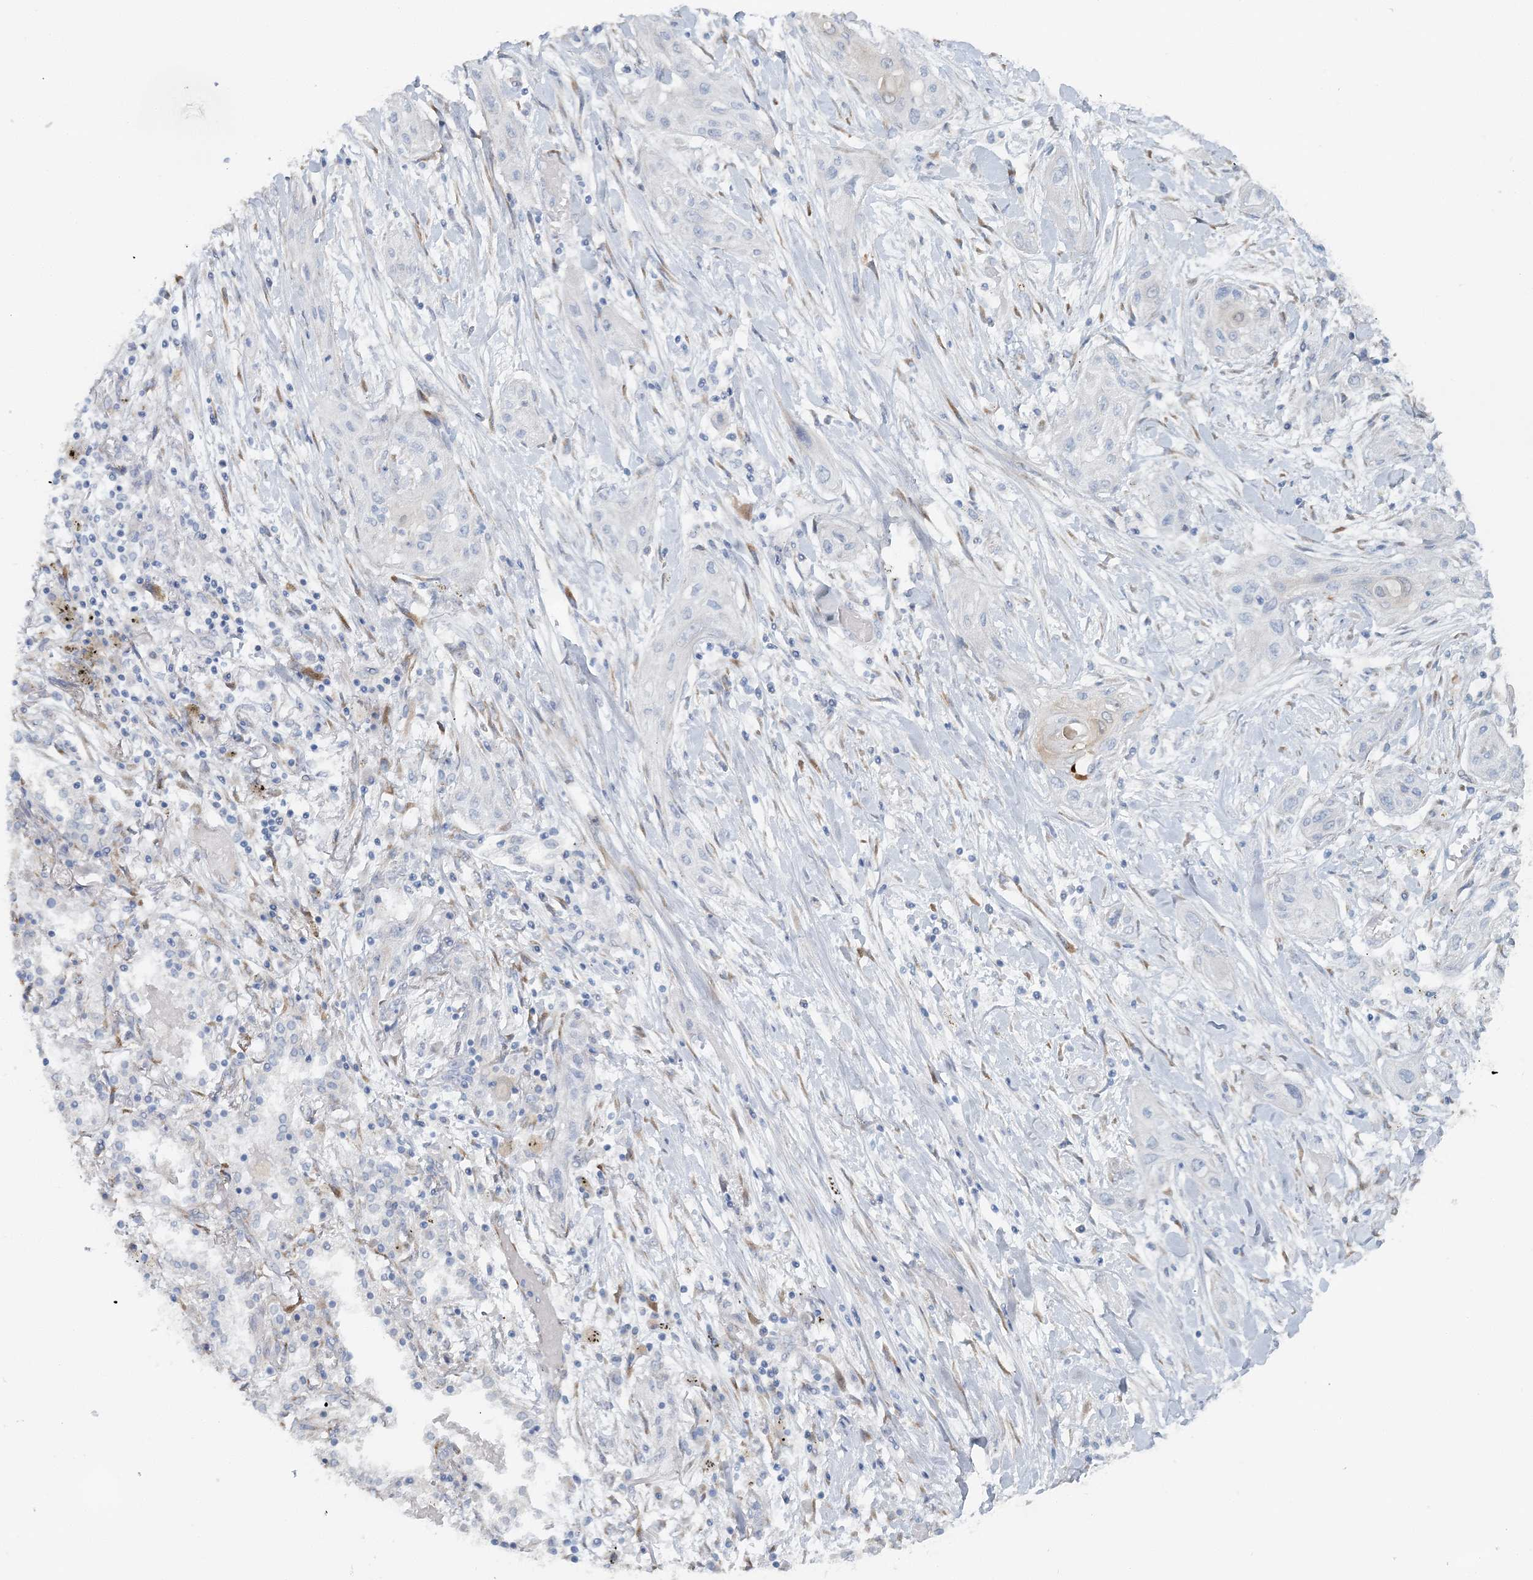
{"staining": {"intensity": "negative", "quantity": "none", "location": "none"}, "tissue": "lung cancer", "cell_type": "Tumor cells", "image_type": "cancer", "snomed": [{"axis": "morphology", "description": "Squamous cell carcinoma, NOS"}, {"axis": "topography", "description": "Lung"}], "caption": "A high-resolution histopathology image shows immunohistochemistry staining of squamous cell carcinoma (lung), which demonstrates no significant staining in tumor cells.", "gene": "CMBL", "patient": {"sex": "female", "age": 47}}